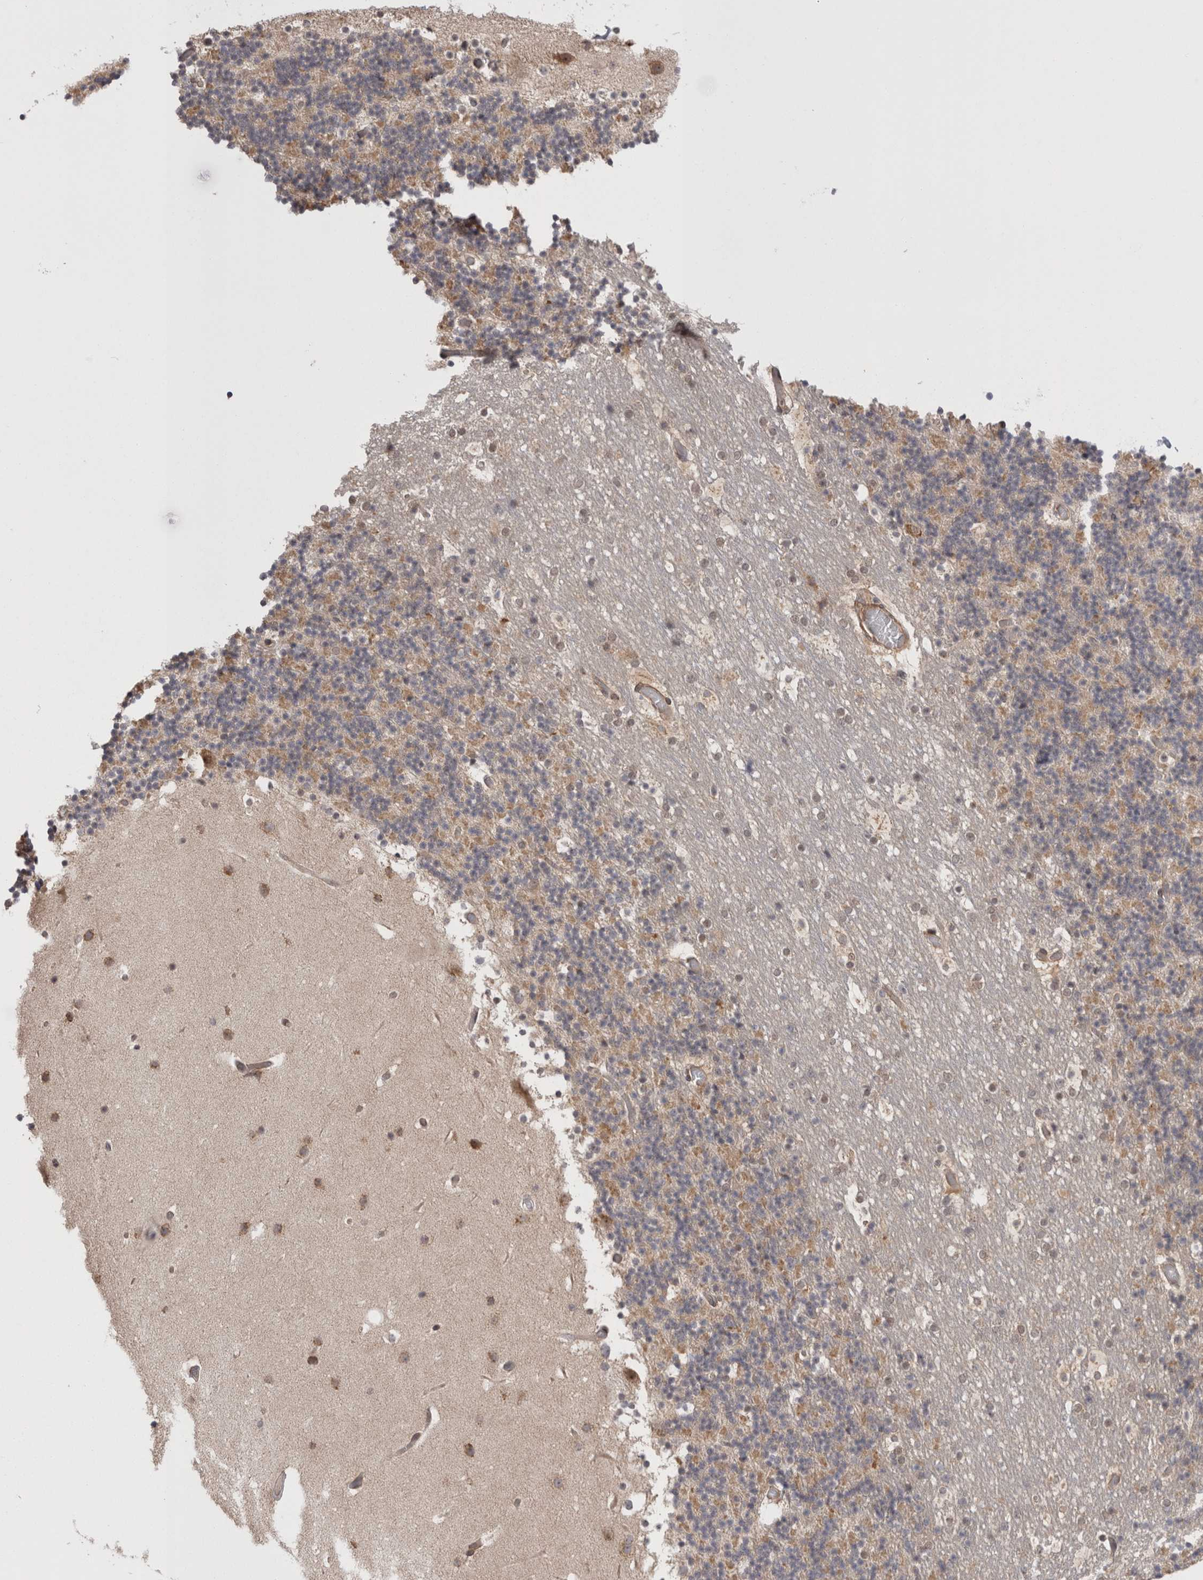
{"staining": {"intensity": "weak", "quantity": "25%-75%", "location": "cytoplasmic/membranous"}, "tissue": "cerebellum", "cell_type": "Cells in granular layer", "image_type": "normal", "snomed": [{"axis": "morphology", "description": "Normal tissue, NOS"}, {"axis": "topography", "description": "Cerebellum"}], "caption": "This is a micrograph of immunohistochemistry (IHC) staining of unremarkable cerebellum, which shows weak expression in the cytoplasmic/membranous of cells in granular layer.", "gene": "EXOSC4", "patient": {"sex": "male", "age": 57}}